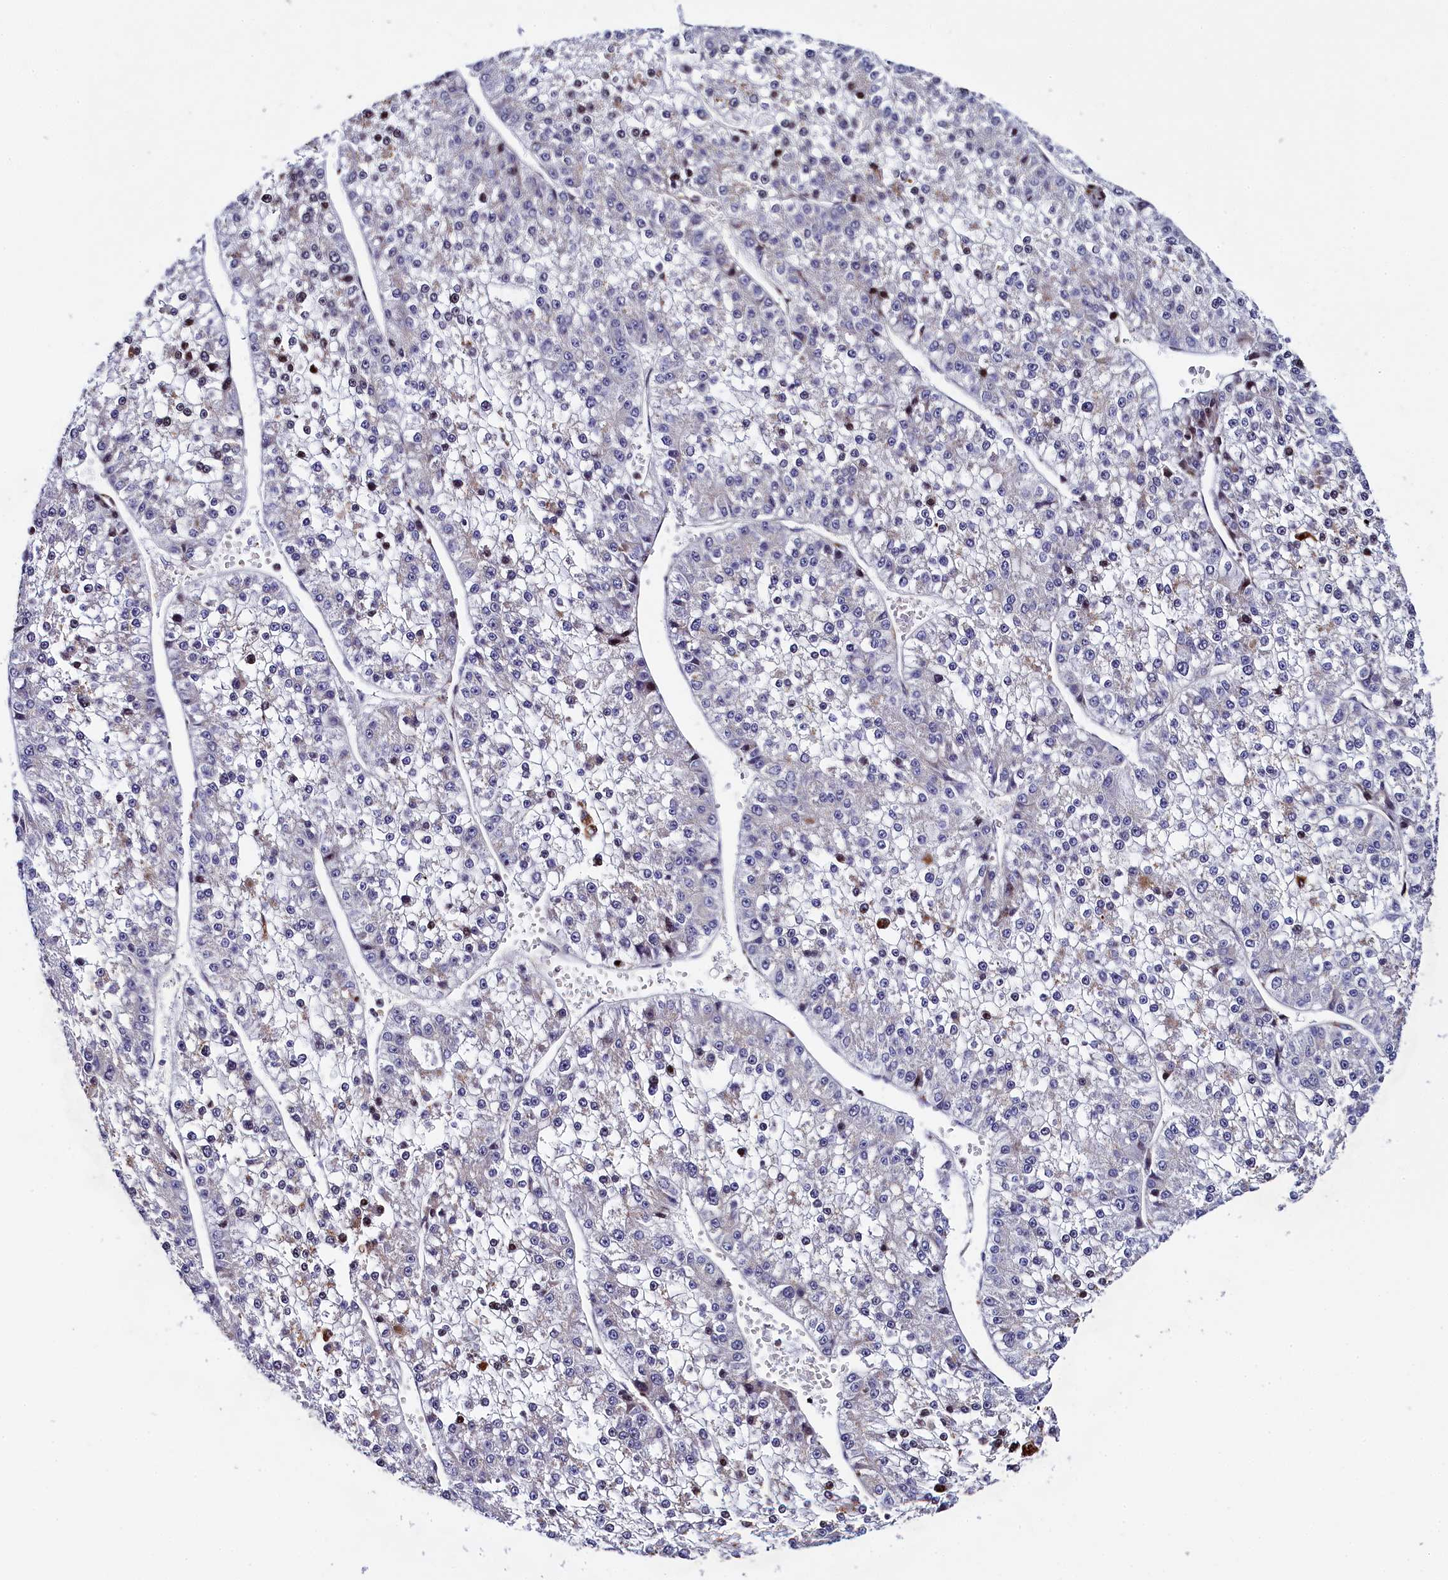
{"staining": {"intensity": "negative", "quantity": "none", "location": "none"}, "tissue": "liver cancer", "cell_type": "Tumor cells", "image_type": "cancer", "snomed": [{"axis": "morphology", "description": "Carcinoma, Hepatocellular, NOS"}, {"axis": "topography", "description": "Liver"}], "caption": "Protein analysis of liver cancer (hepatocellular carcinoma) exhibits no significant expression in tumor cells.", "gene": "TGDS", "patient": {"sex": "female", "age": 73}}